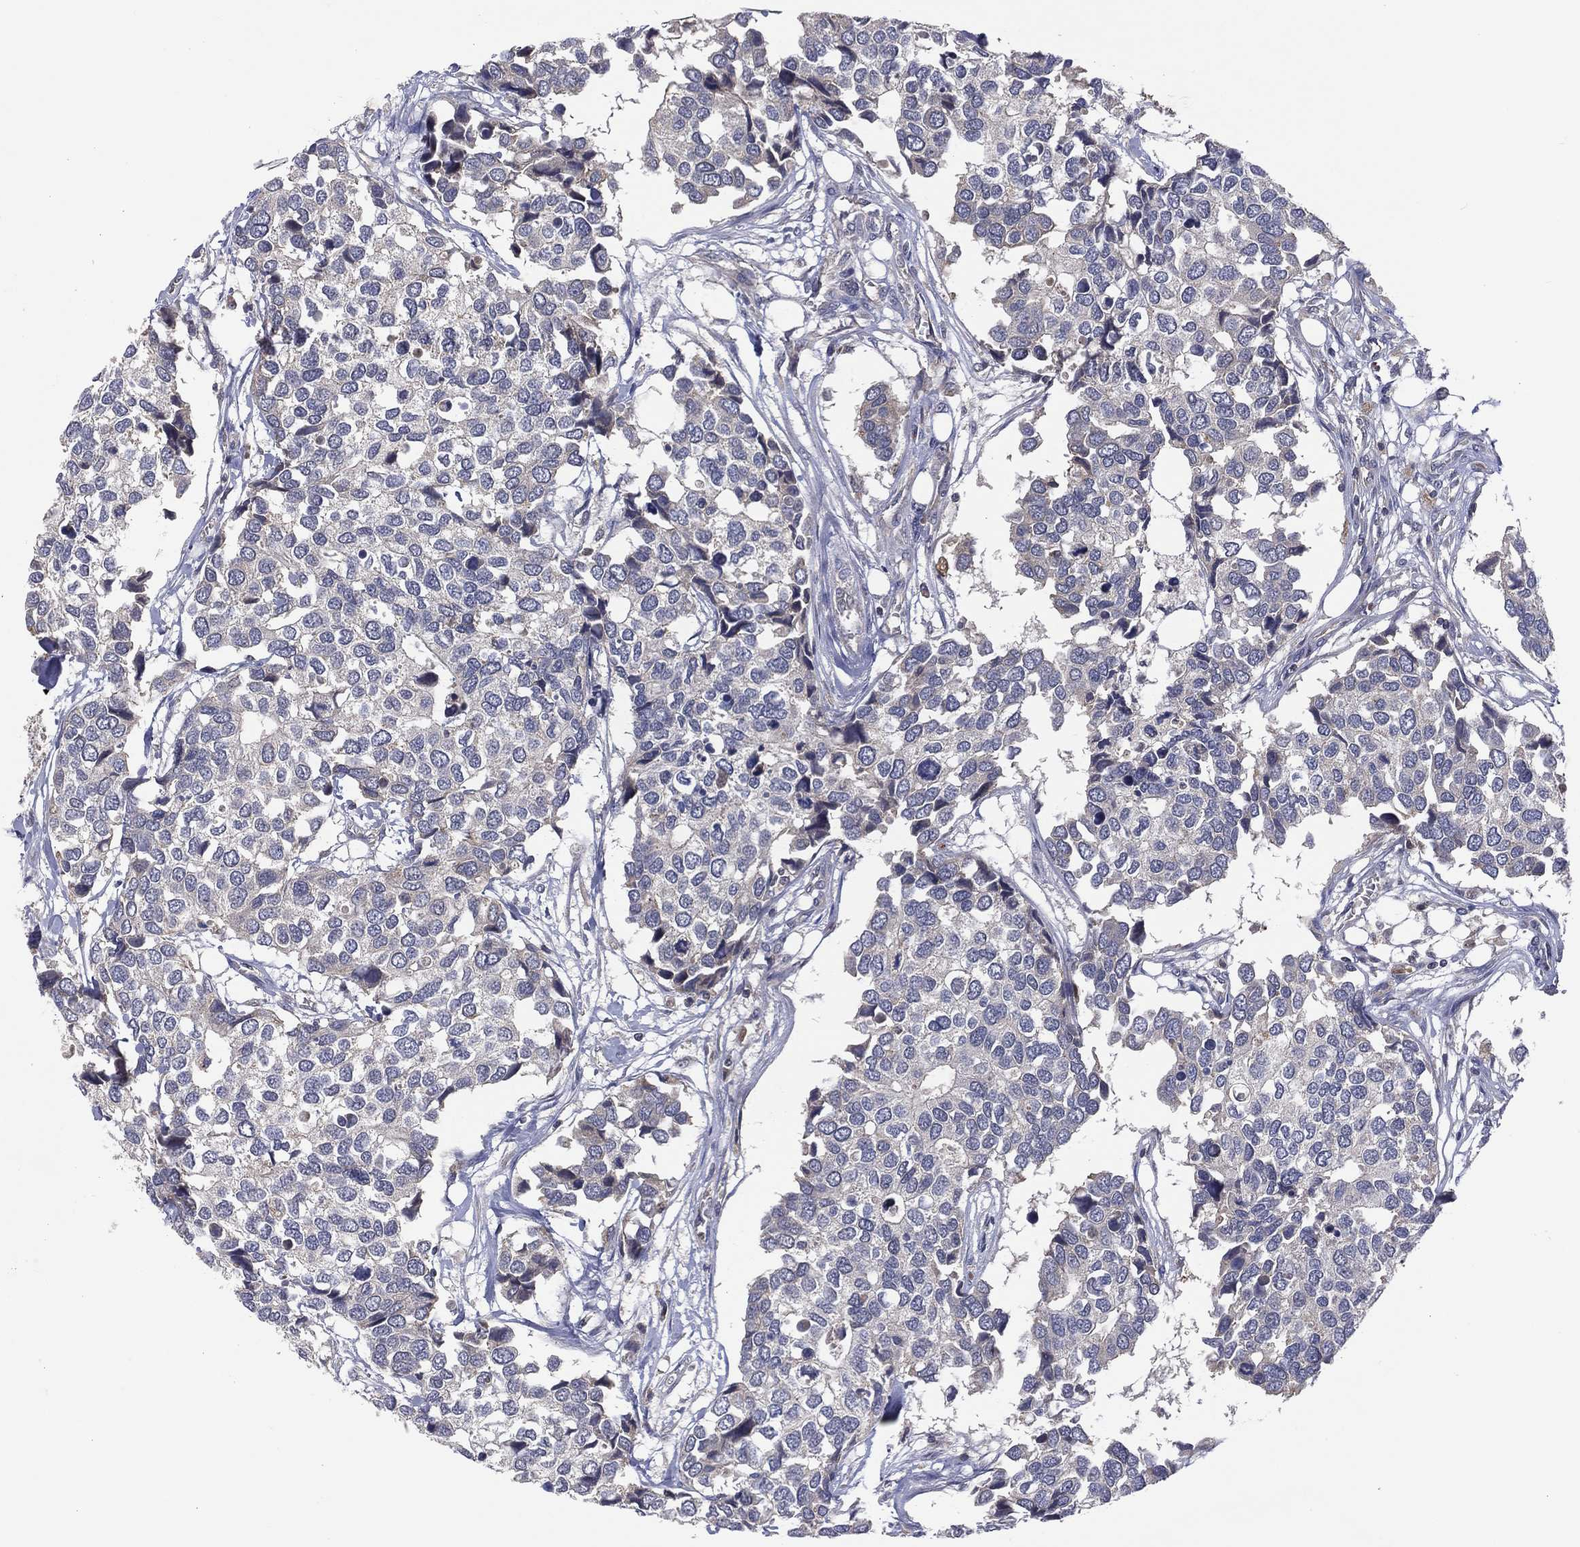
{"staining": {"intensity": "negative", "quantity": "none", "location": "none"}, "tissue": "breast cancer", "cell_type": "Tumor cells", "image_type": "cancer", "snomed": [{"axis": "morphology", "description": "Duct carcinoma"}, {"axis": "topography", "description": "Breast"}], "caption": "Image shows no significant protein expression in tumor cells of breast intraductal carcinoma. (Immunohistochemistry (ihc), brightfield microscopy, high magnification).", "gene": "STARD3", "patient": {"sex": "female", "age": 83}}